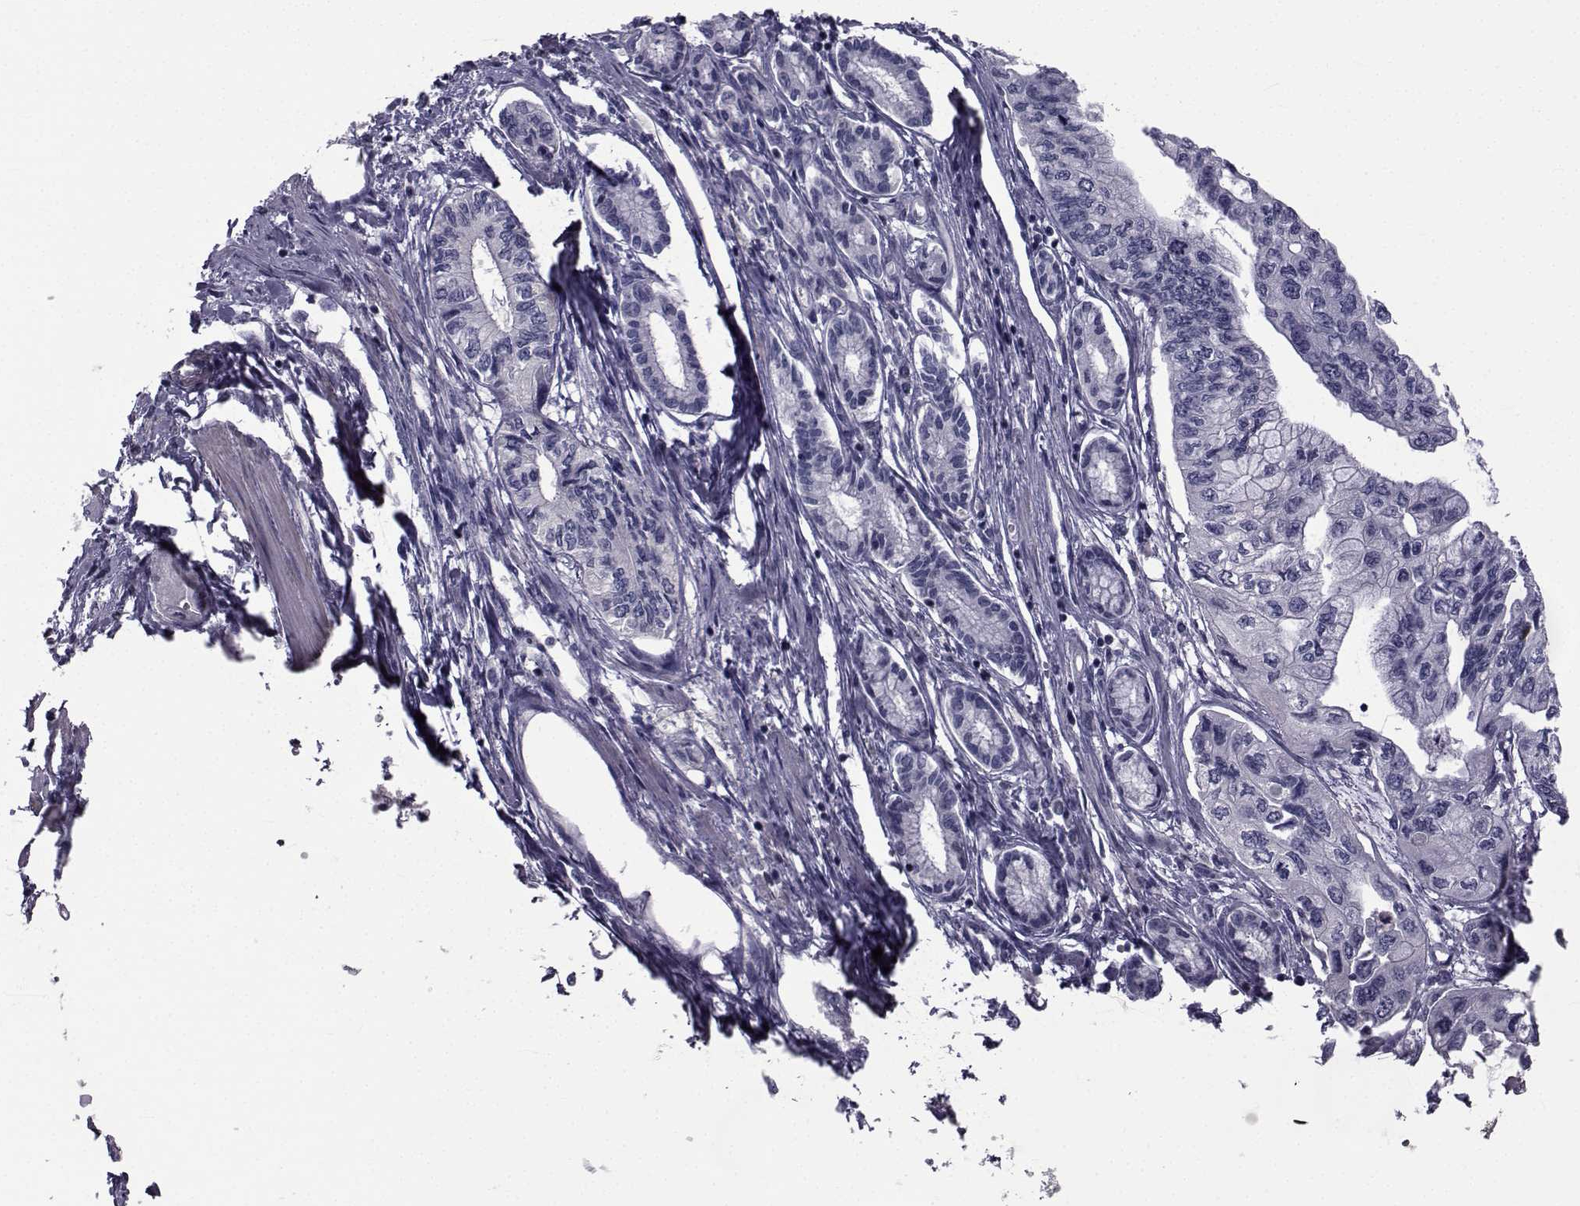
{"staining": {"intensity": "negative", "quantity": "none", "location": "none"}, "tissue": "pancreatic cancer", "cell_type": "Tumor cells", "image_type": "cancer", "snomed": [{"axis": "morphology", "description": "Adenocarcinoma, NOS"}, {"axis": "topography", "description": "Pancreas"}], "caption": "High power microscopy image of an immunohistochemistry (IHC) micrograph of pancreatic cancer, revealing no significant staining in tumor cells.", "gene": "FDXR", "patient": {"sex": "female", "age": 76}}